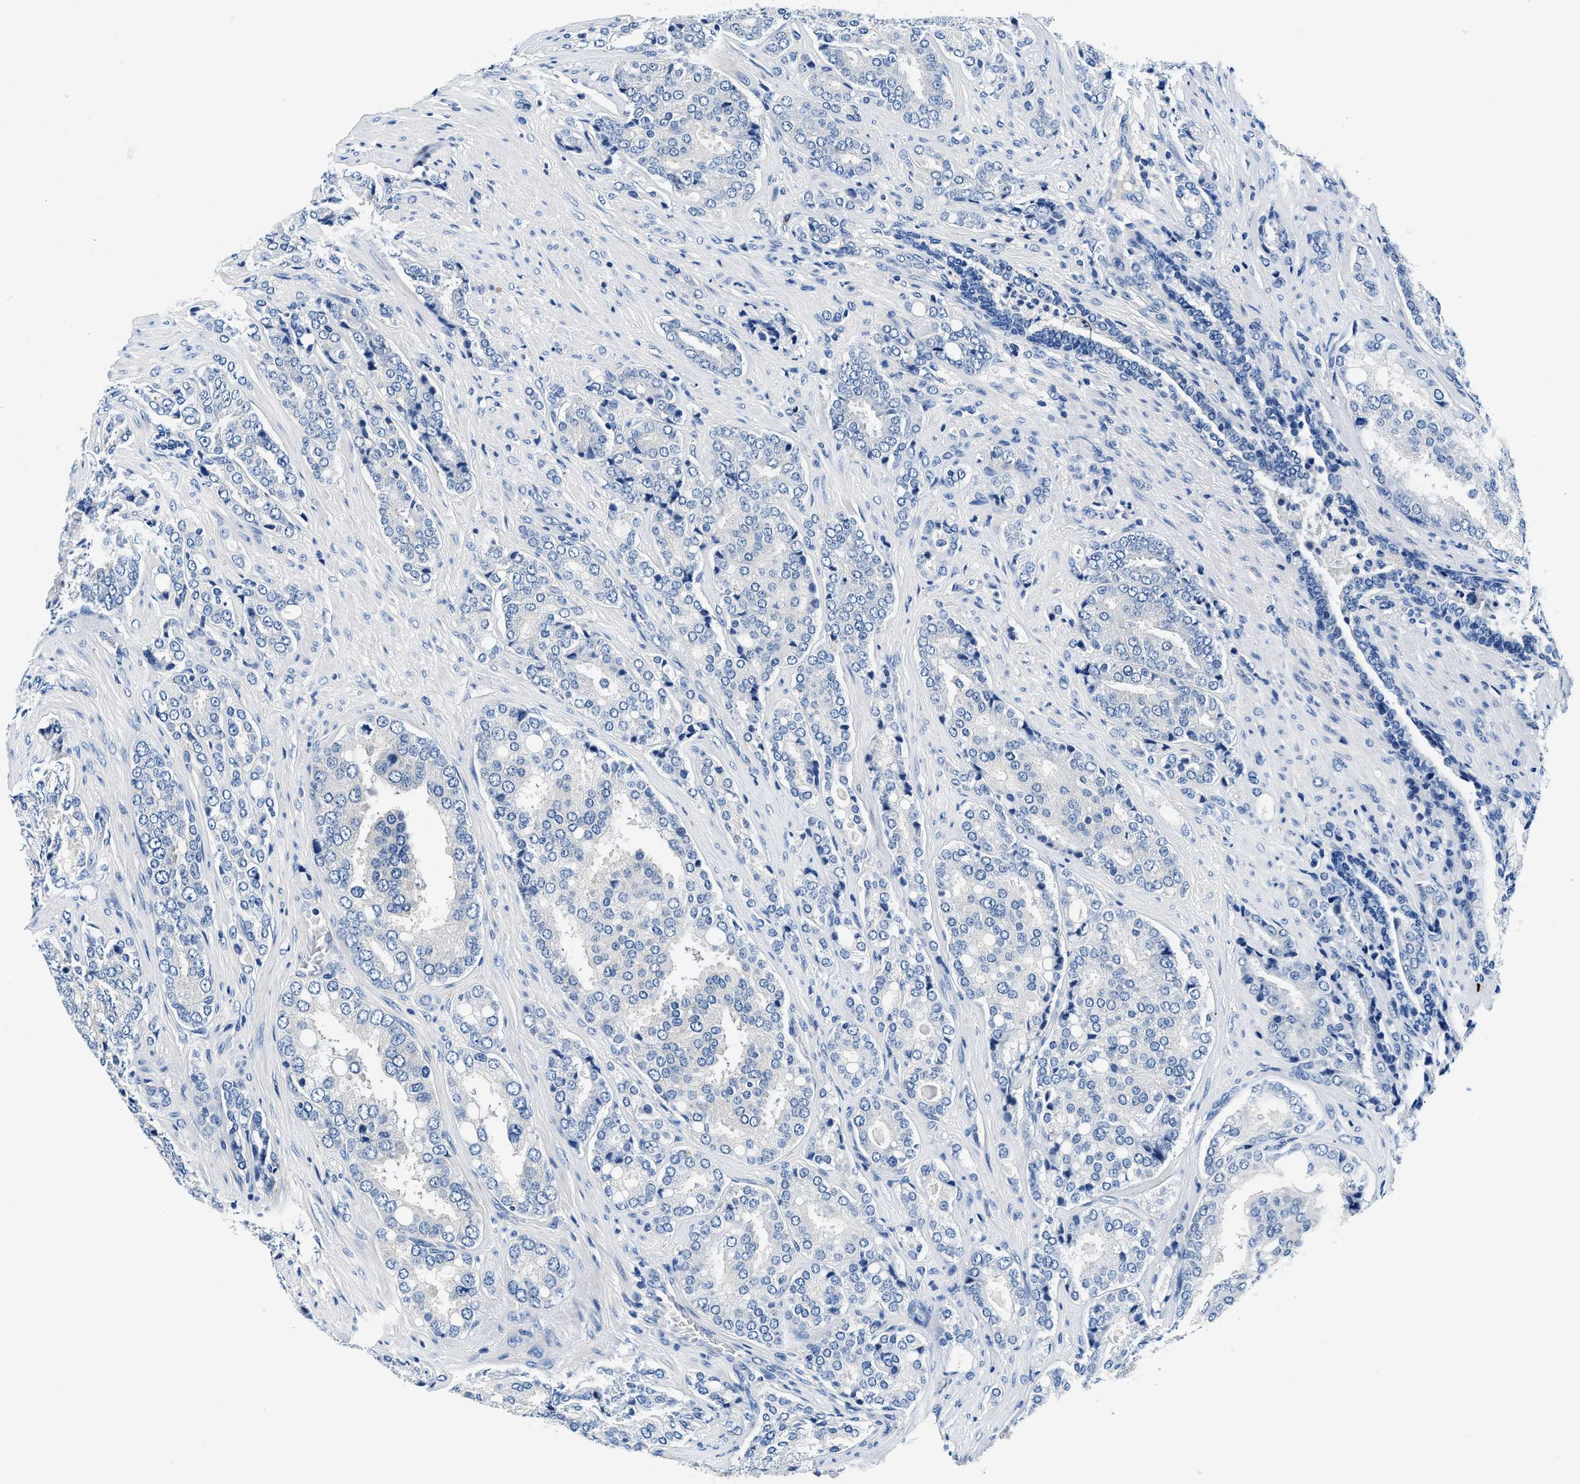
{"staining": {"intensity": "negative", "quantity": "none", "location": "none"}, "tissue": "prostate cancer", "cell_type": "Tumor cells", "image_type": "cancer", "snomed": [{"axis": "morphology", "description": "Adenocarcinoma, High grade"}, {"axis": "topography", "description": "Prostate"}], "caption": "This micrograph is of prostate cancer (high-grade adenocarcinoma) stained with immunohistochemistry to label a protein in brown with the nuclei are counter-stained blue. There is no expression in tumor cells.", "gene": "ZFAND3", "patient": {"sex": "male", "age": 50}}